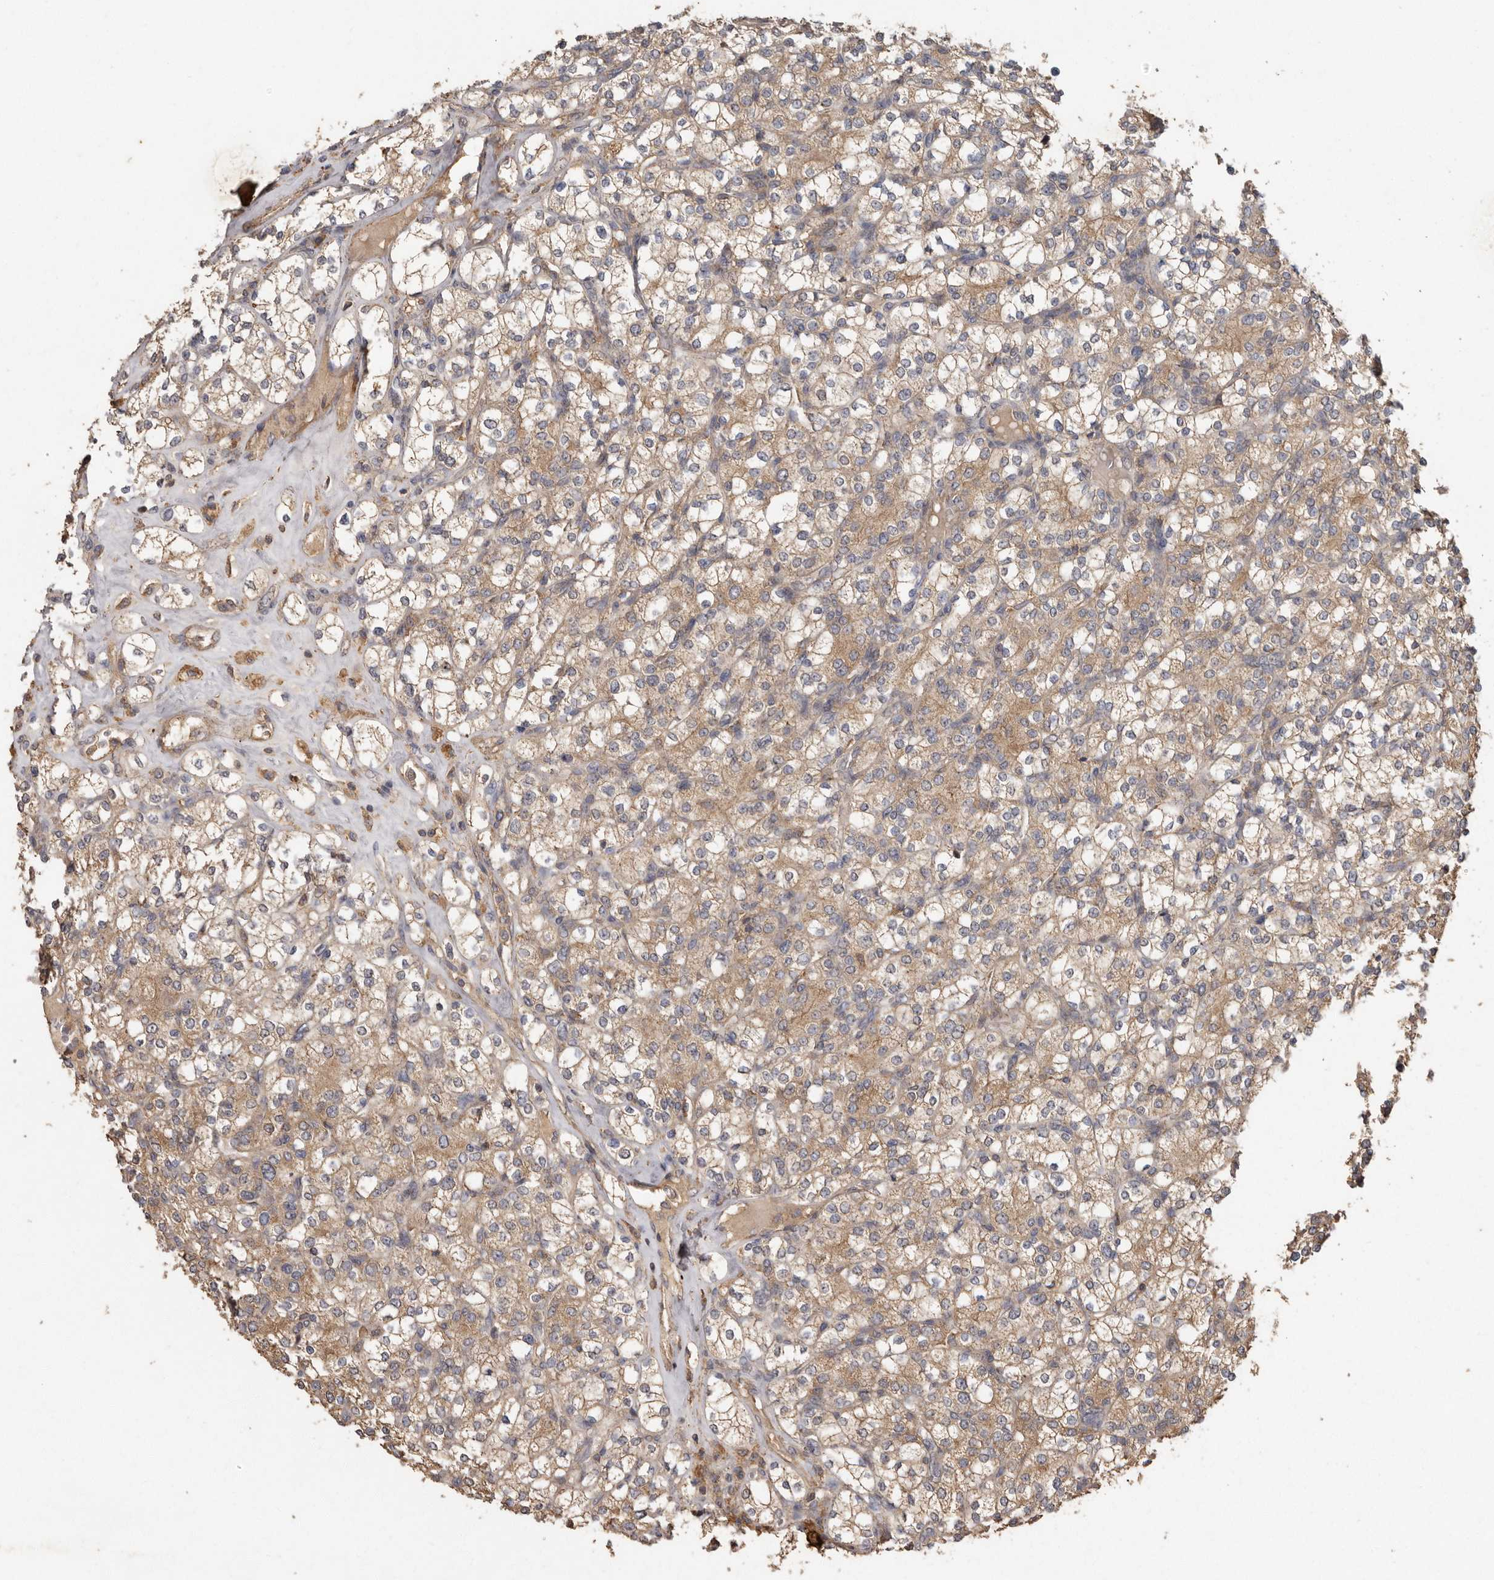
{"staining": {"intensity": "moderate", "quantity": ">75%", "location": "cytoplasmic/membranous"}, "tissue": "renal cancer", "cell_type": "Tumor cells", "image_type": "cancer", "snomed": [{"axis": "morphology", "description": "Adenocarcinoma, NOS"}, {"axis": "topography", "description": "Kidney"}], "caption": "Immunohistochemical staining of adenocarcinoma (renal) demonstrates medium levels of moderate cytoplasmic/membranous positivity in approximately >75% of tumor cells.", "gene": "RWDD1", "patient": {"sex": "male", "age": 77}}